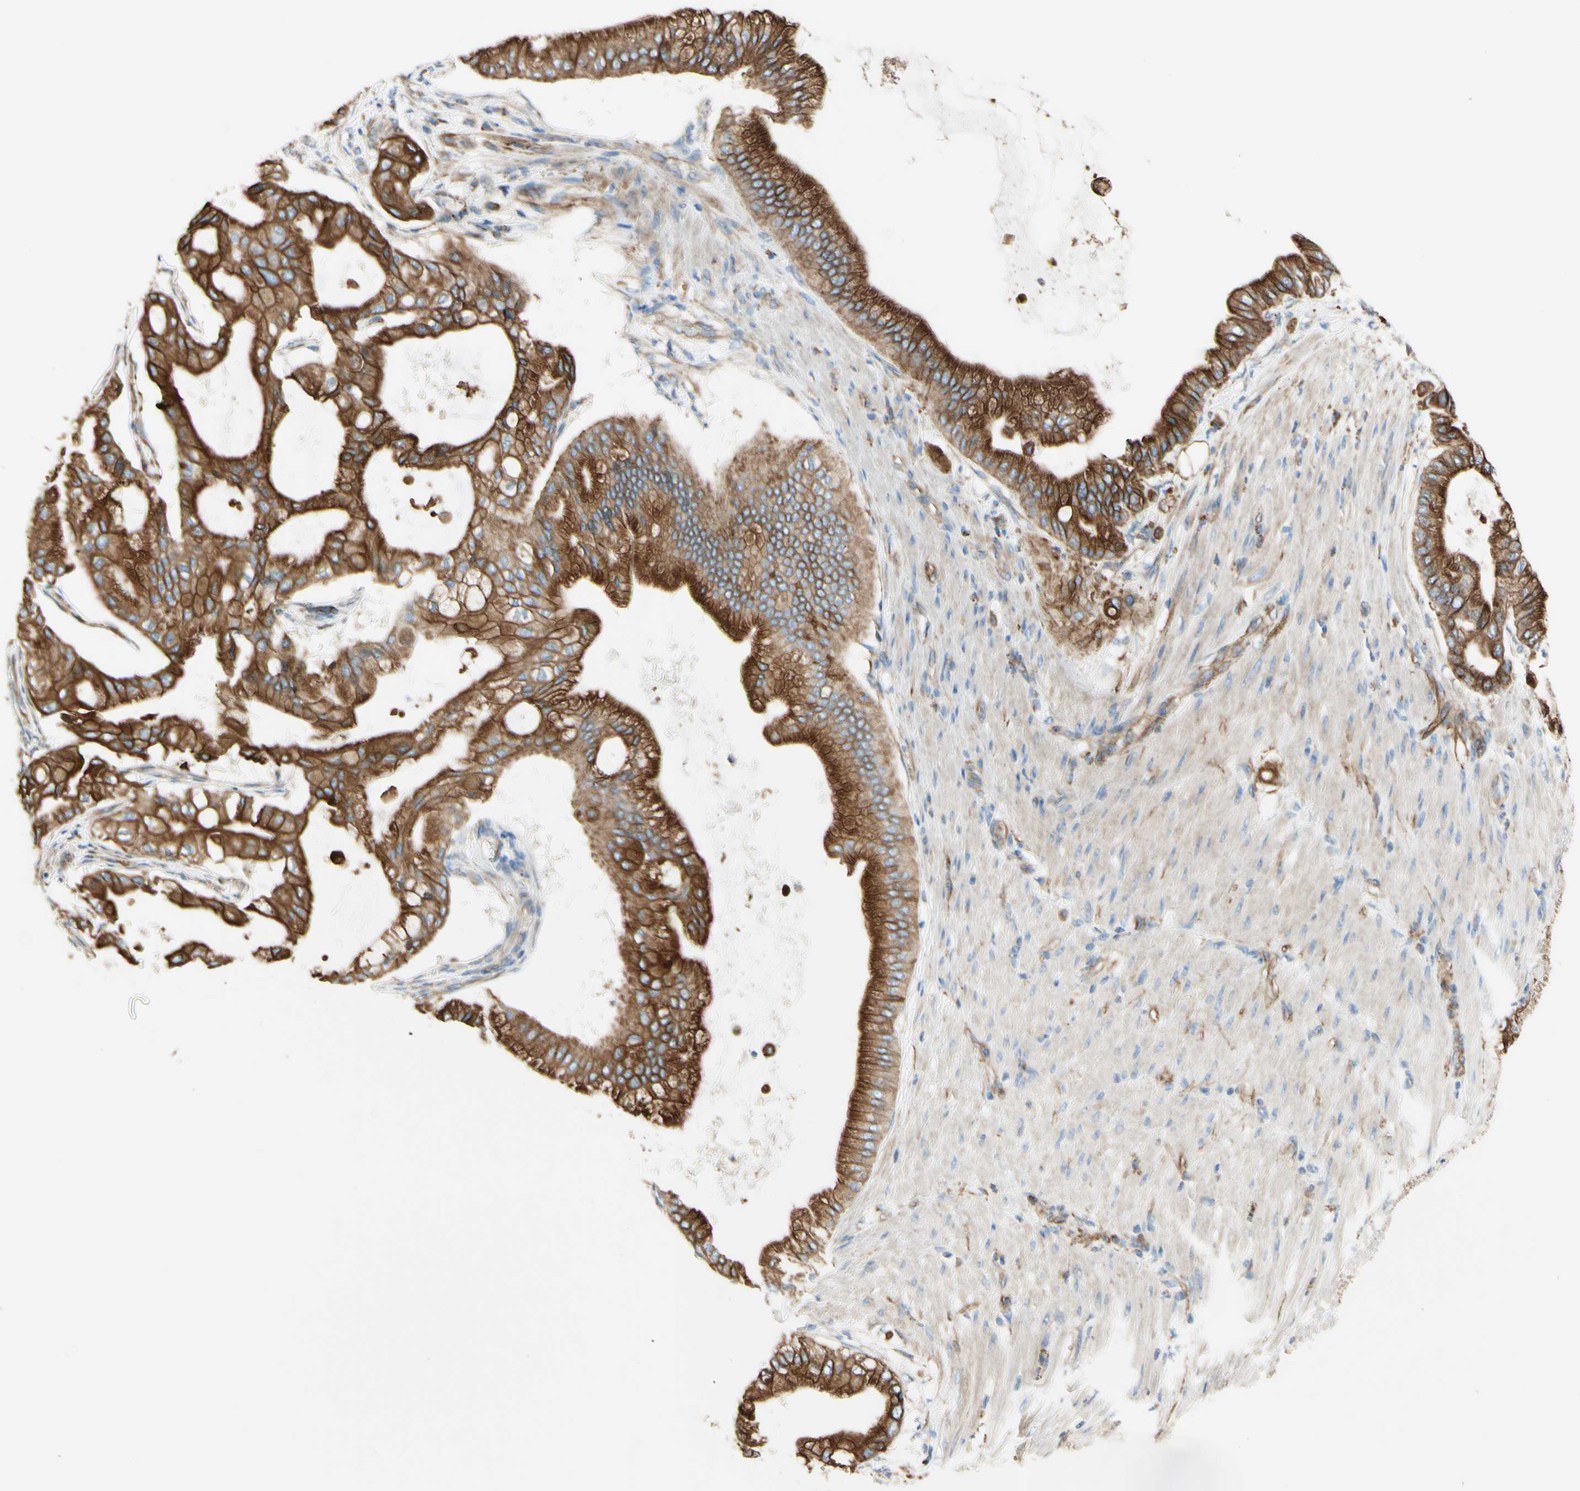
{"staining": {"intensity": "moderate", "quantity": ">75%", "location": "cytoplasmic/membranous"}, "tissue": "pancreatic cancer", "cell_type": "Tumor cells", "image_type": "cancer", "snomed": [{"axis": "morphology", "description": "Adenocarcinoma, NOS"}, {"axis": "morphology", "description": "Adenocarcinoma, metastatic, NOS"}, {"axis": "topography", "description": "Lymph node"}, {"axis": "topography", "description": "Pancreas"}, {"axis": "topography", "description": "Duodenum"}], "caption": "Pancreatic cancer was stained to show a protein in brown. There is medium levels of moderate cytoplasmic/membranous positivity in about >75% of tumor cells.", "gene": "ENDOD1", "patient": {"sex": "female", "age": 64}}